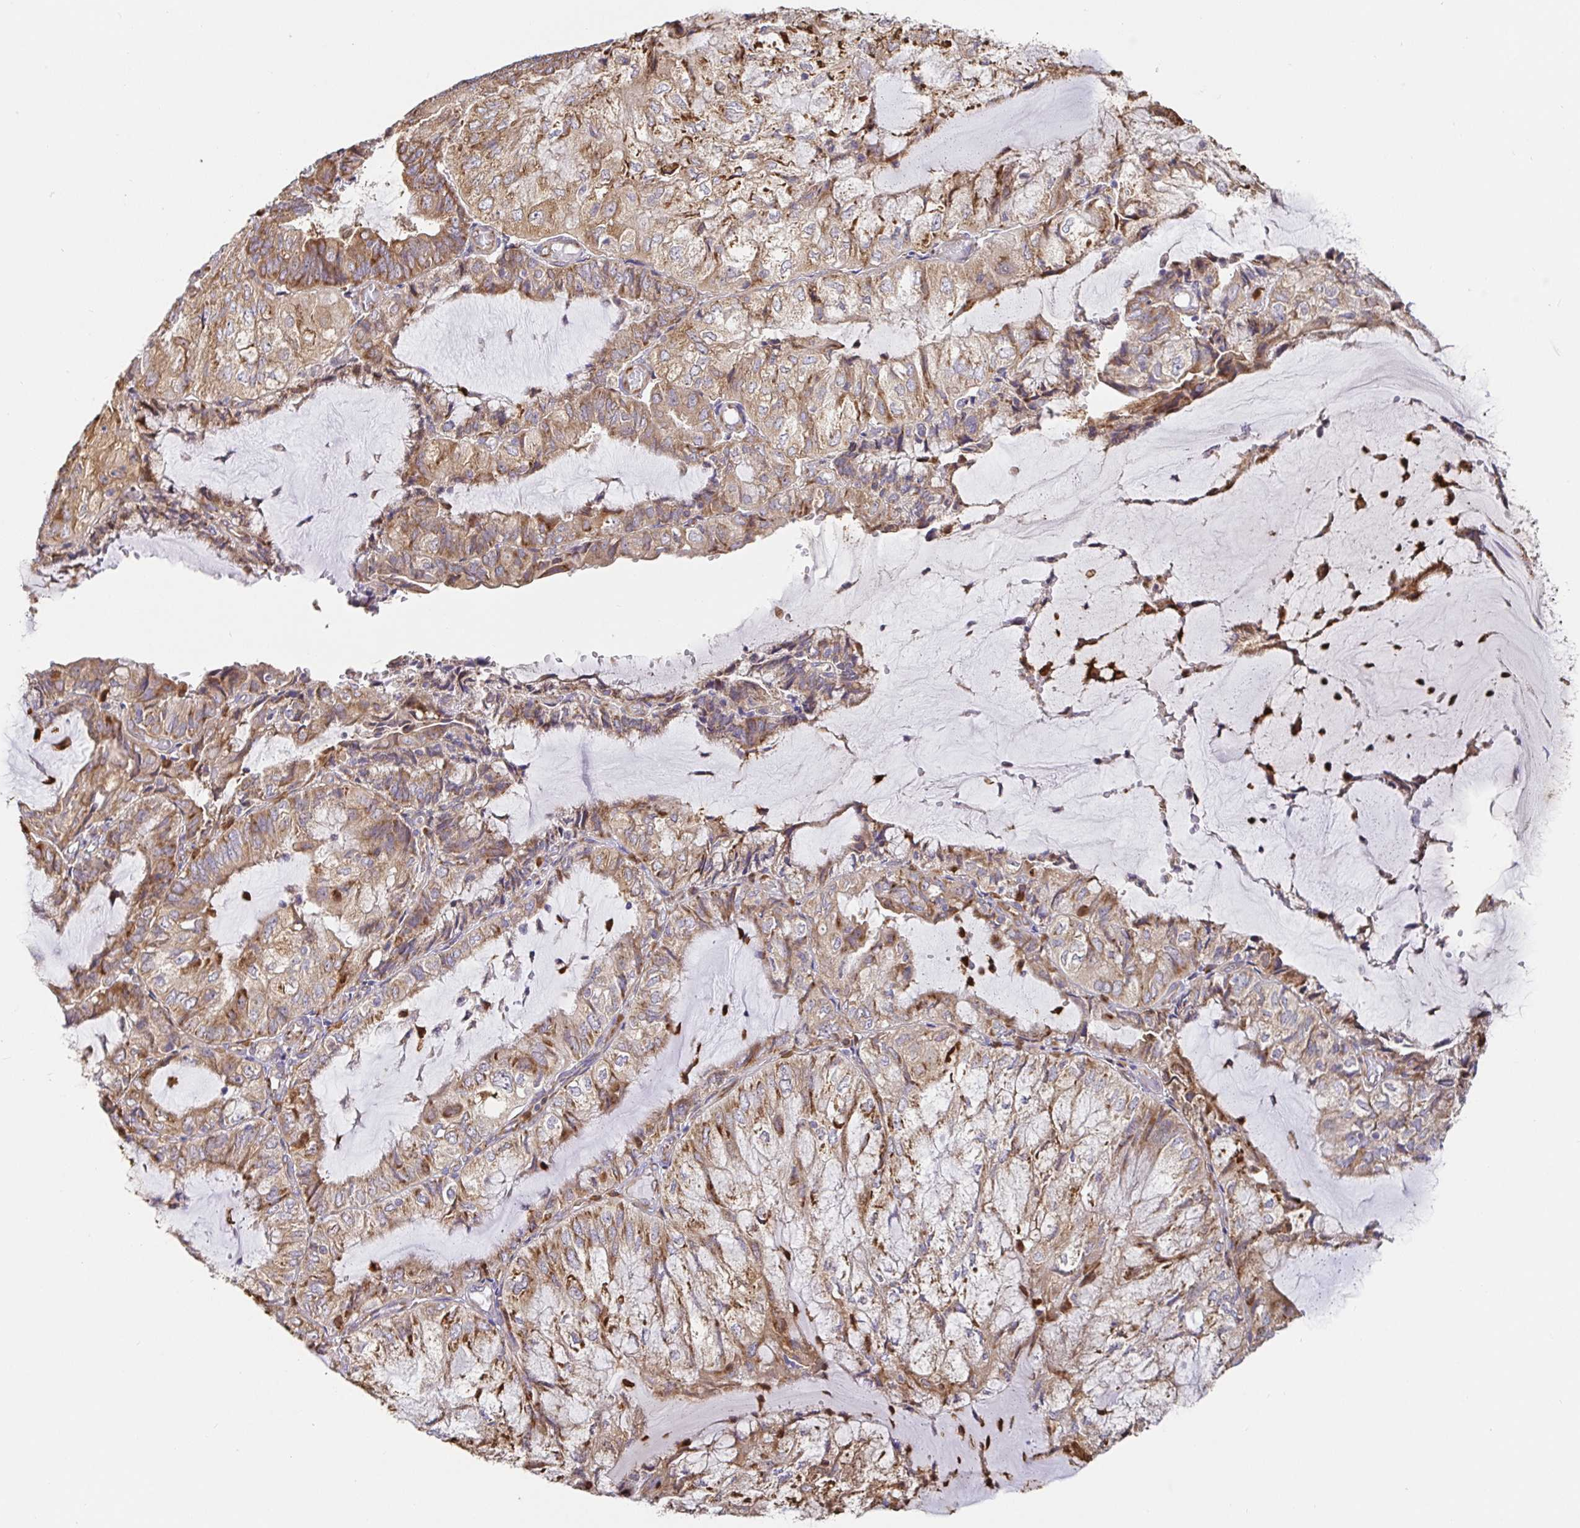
{"staining": {"intensity": "moderate", "quantity": ">75%", "location": "cytoplasmic/membranous"}, "tissue": "endometrial cancer", "cell_type": "Tumor cells", "image_type": "cancer", "snomed": [{"axis": "morphology", "description": "Adenocarcinoma, NOS"}, {"axis": "topography", "description": "Endometrium"}], "caption": "A high-resolution micrograph shows IHC staining of endometrial cancer, which shows moderate cytoplasmic/membranous positivity in approximately >75% of tumor cells. (brown staining indicates protein expression, while blue staining denotes nuclei).", "gene": "PDPK1", "patient": {"sex": "female", "age": 81}}